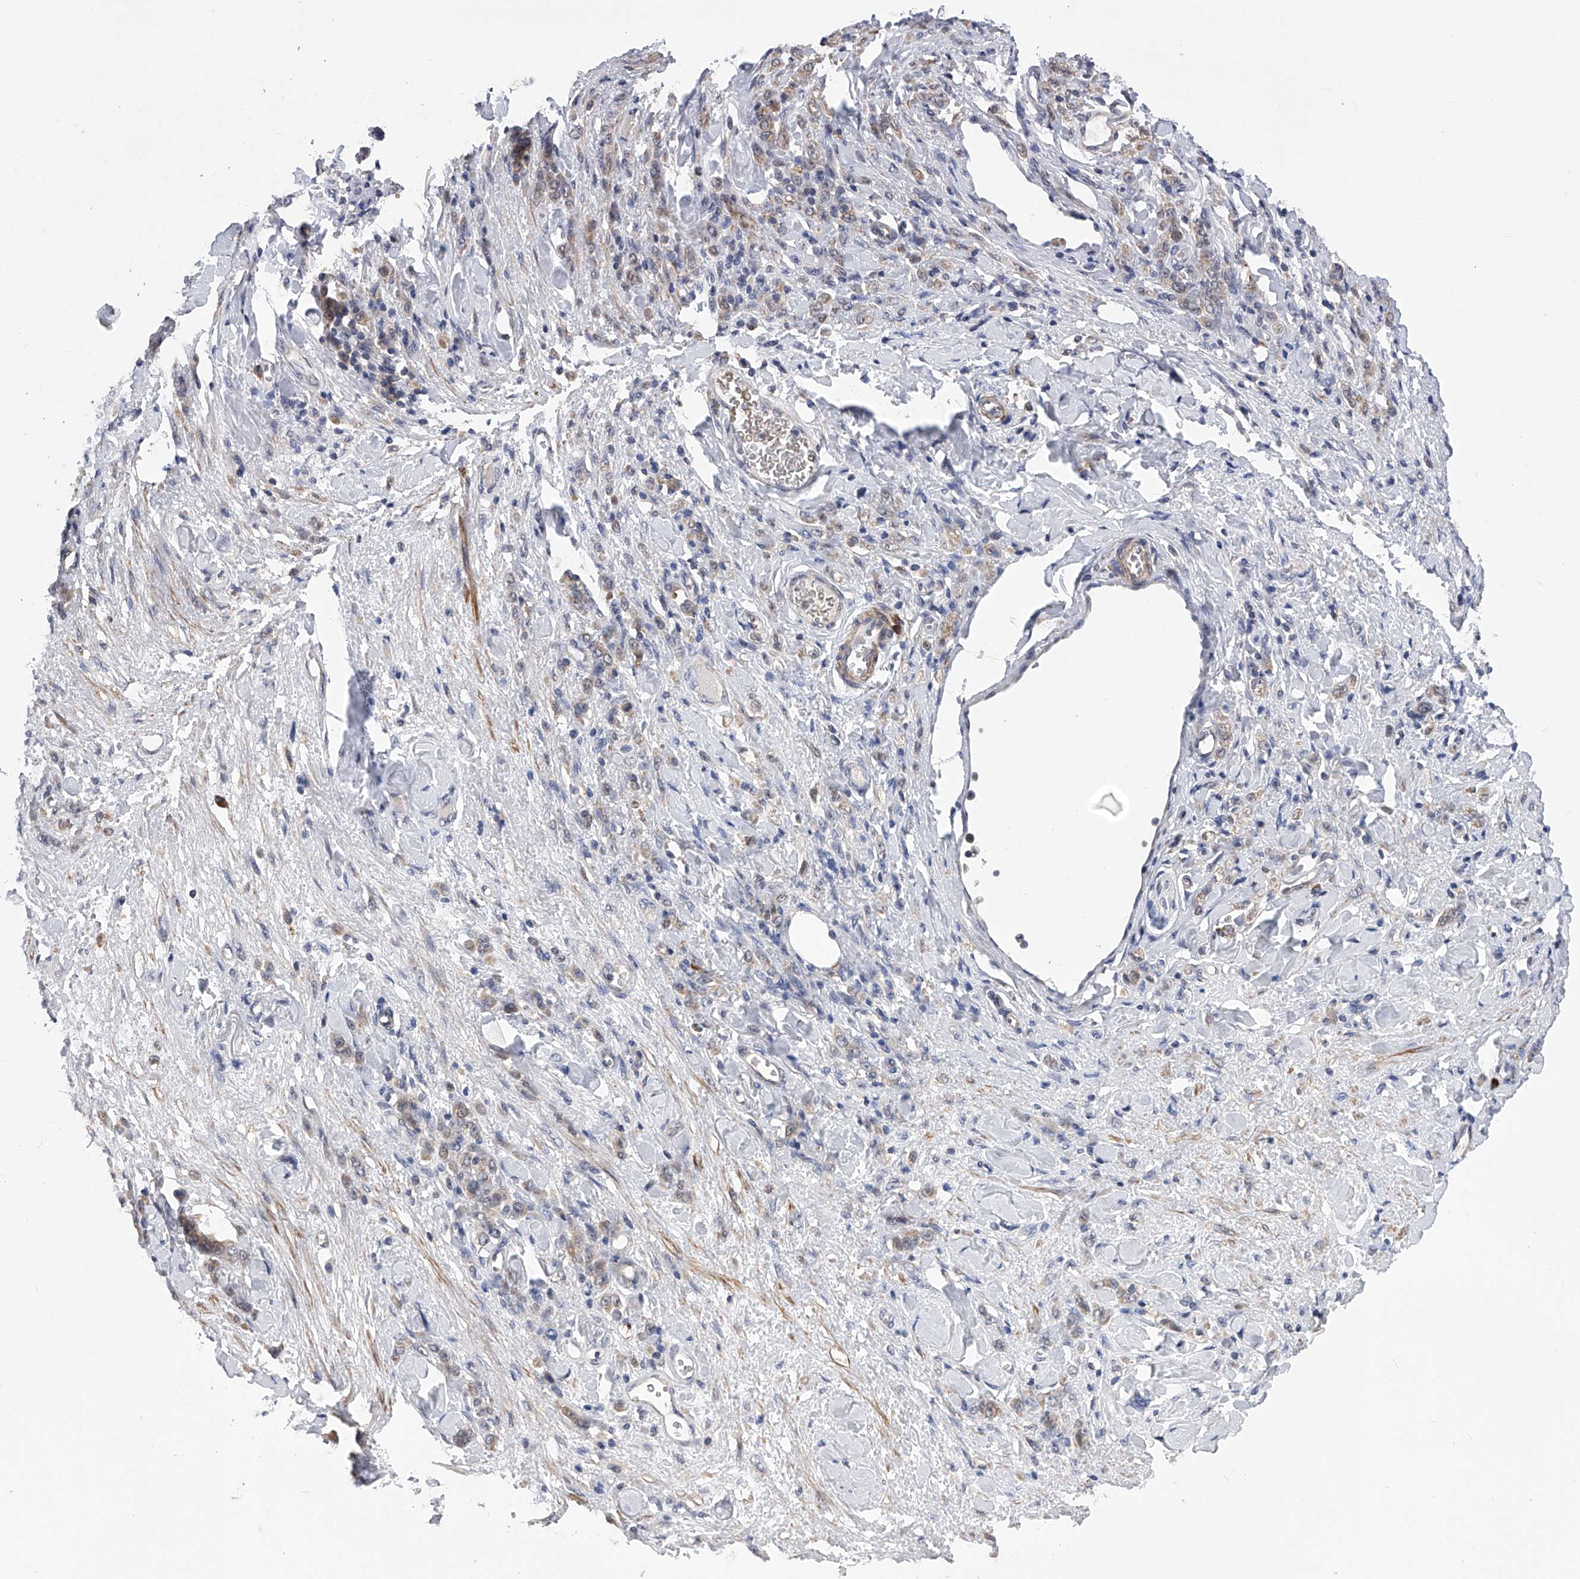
{"staining": {"intensity": "weak", "quantity": "<25%", "location": "cytoplasmic/membranous"}, "tissue": "stomach cancer", "cell_type": "Tumor cells", "image_type": "cancer", "snomed": [{"axis": "morphology", "description": "Normal tissue, NOS"}, {"axis": "morphology", "description": "Adenocarcinoma, NOS"}, {"axis": "topography", "description": "Stomach"}], "caption": "Immunohistochemistry (IHC) image of stomach cancer stained for a protein (brown), which demonstrates no staining in tumor cells.", "gene": "SPOCK1", "patient": {"sex": "male", "age": 82}}